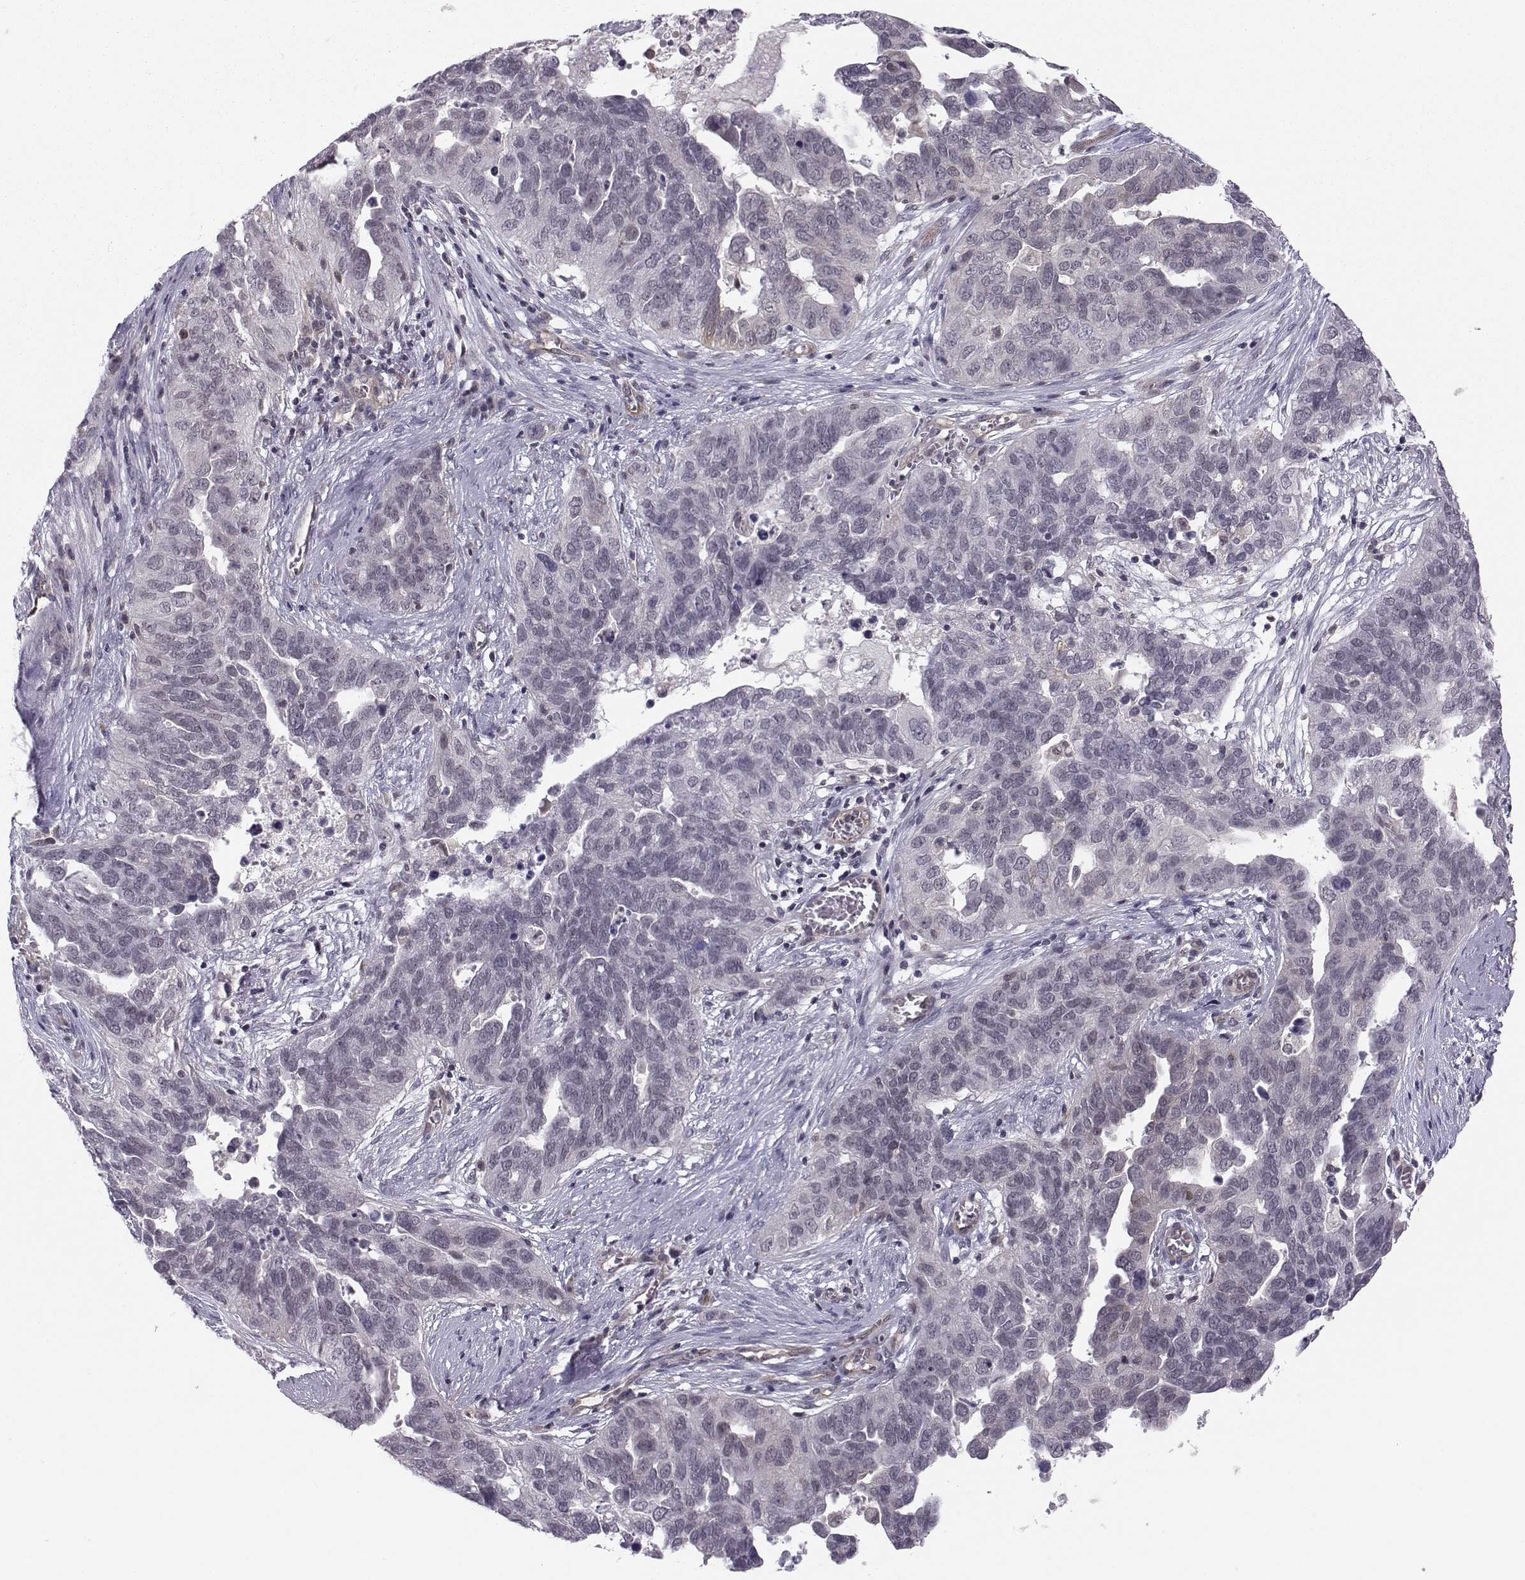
{"staining": {"intensity": "negative", "quantity": "none", "location": "none"}, "tissue": "ovarian cancer", "cell_type": "Tumor cells", "image_type": "cancer", "snomed": [{"axis": "morphology", "description": "Carcinoma, endometroid"}, {"axis": "topography", "description": "Soft tissue"}, {"axis": "topography", "description": "Ovary"}], "caption": "Immunohistochemistry photomicrograph of human ovarian cancer stained for a protein (brown), which demonstrates no positivity in tumor cells.", "gene": "KIF13B", "patient": {"sex": "female", "age": 52}}